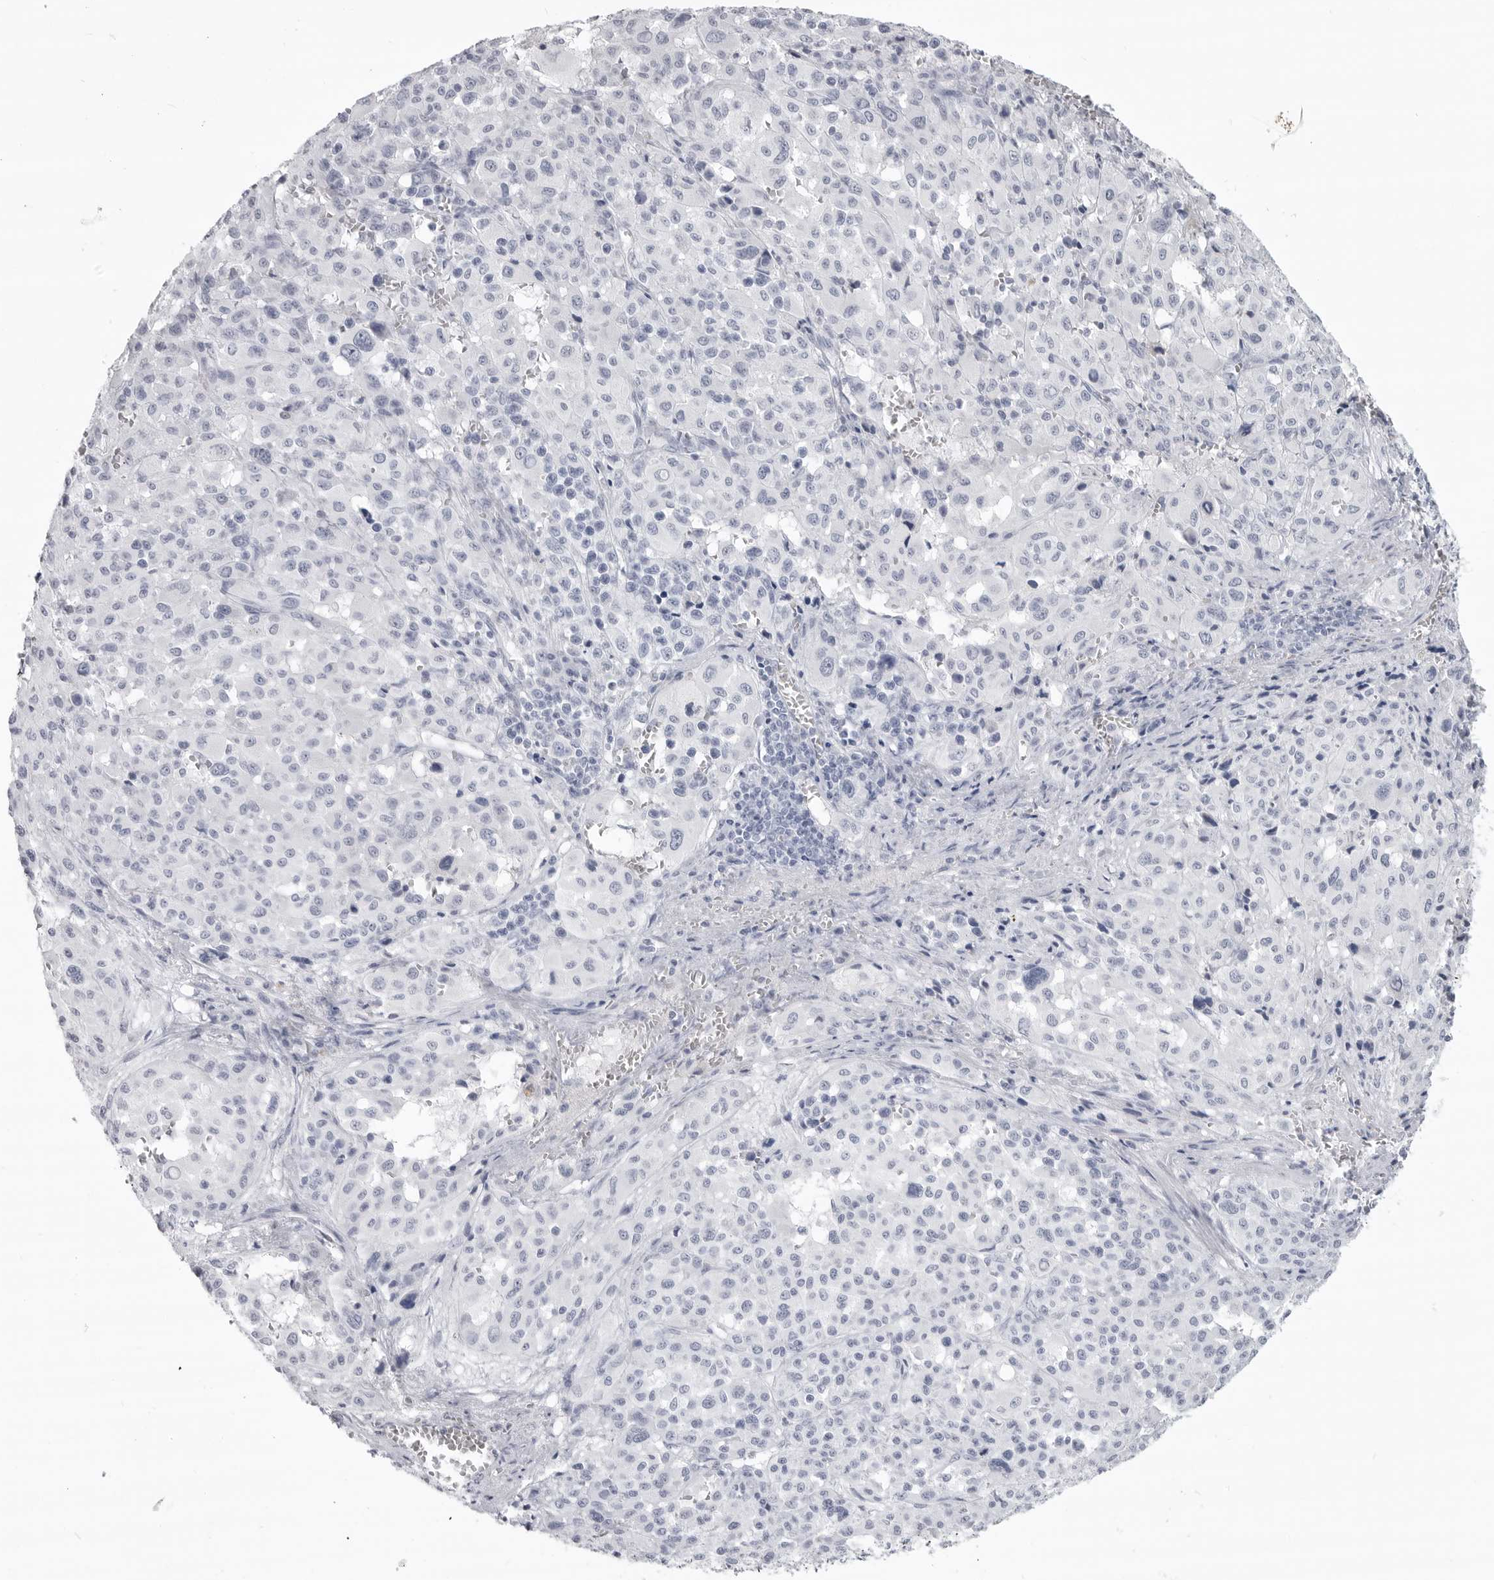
{"staining": {"intensity": "negative", "quantity": "none", "location": "none"}, "tissue": "melanoma", "cell_type": "Tumor cells", "image_type": "cancer", "snomed": [{"axis": "morphology", "description": "Malignant melanoma, Metastatic site"}, {"axis": "topography", "description": "Skin"}], "caption": "A high-resolution image shows immunohistochemistry (IHC) staining of malignant melanoma (metastatic site), which shows no significant positivity in tumor cells. The staining was performed using DAB (3,3'-diaminobenzidine) to visualize the protein expression in brown, while the nuclei were stained in blue with hematoxylin (Magnification: 20x).", "gene": "LY6D", "patient": {"sex": "female", "age": 74}}